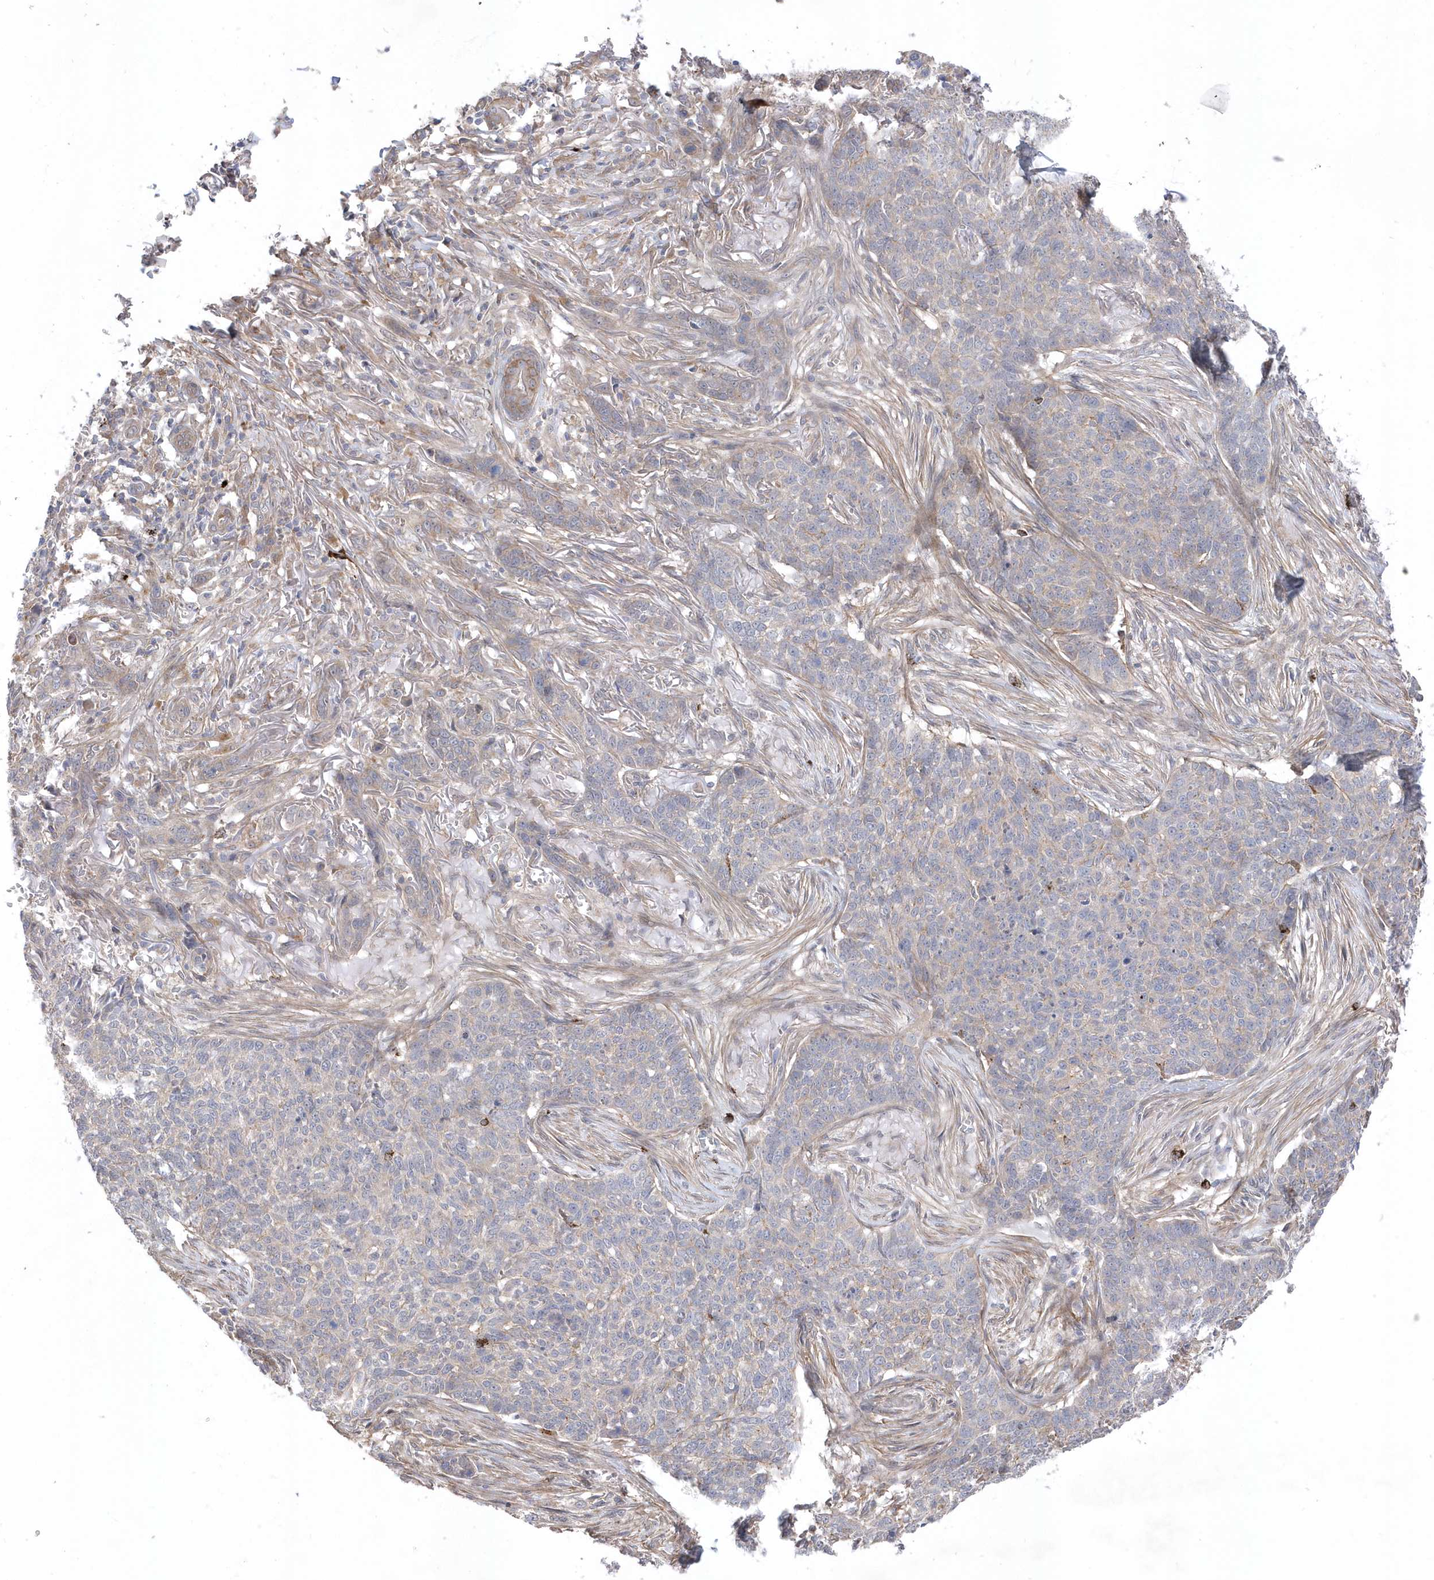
{"staining": {"intensity": "negative", "quantity": "none", "location": "none"}, "tissue": "skin cancer", "cell_type": "Tumor cells", "image_type": "cancer", "snomed": [{"axis": "morphology", "description": "Basal cell carcinoma"}, {"axis": "topography", "description": "Skin"}], "caption": "Immunohistochemistry image of neoplastic tissue: human skin cancer (basal cell carcinoma) stained with DAB (3,3'-diaminobenzidine) displays no significant protein positivity in tumor cells. (Brightfield microscopy of DAB (3,3'-diaminobenzidine) immunohistochemistry at high magnification).", "gene": "ANAPC1", "patient": {"sex": "male", "age": 85}}